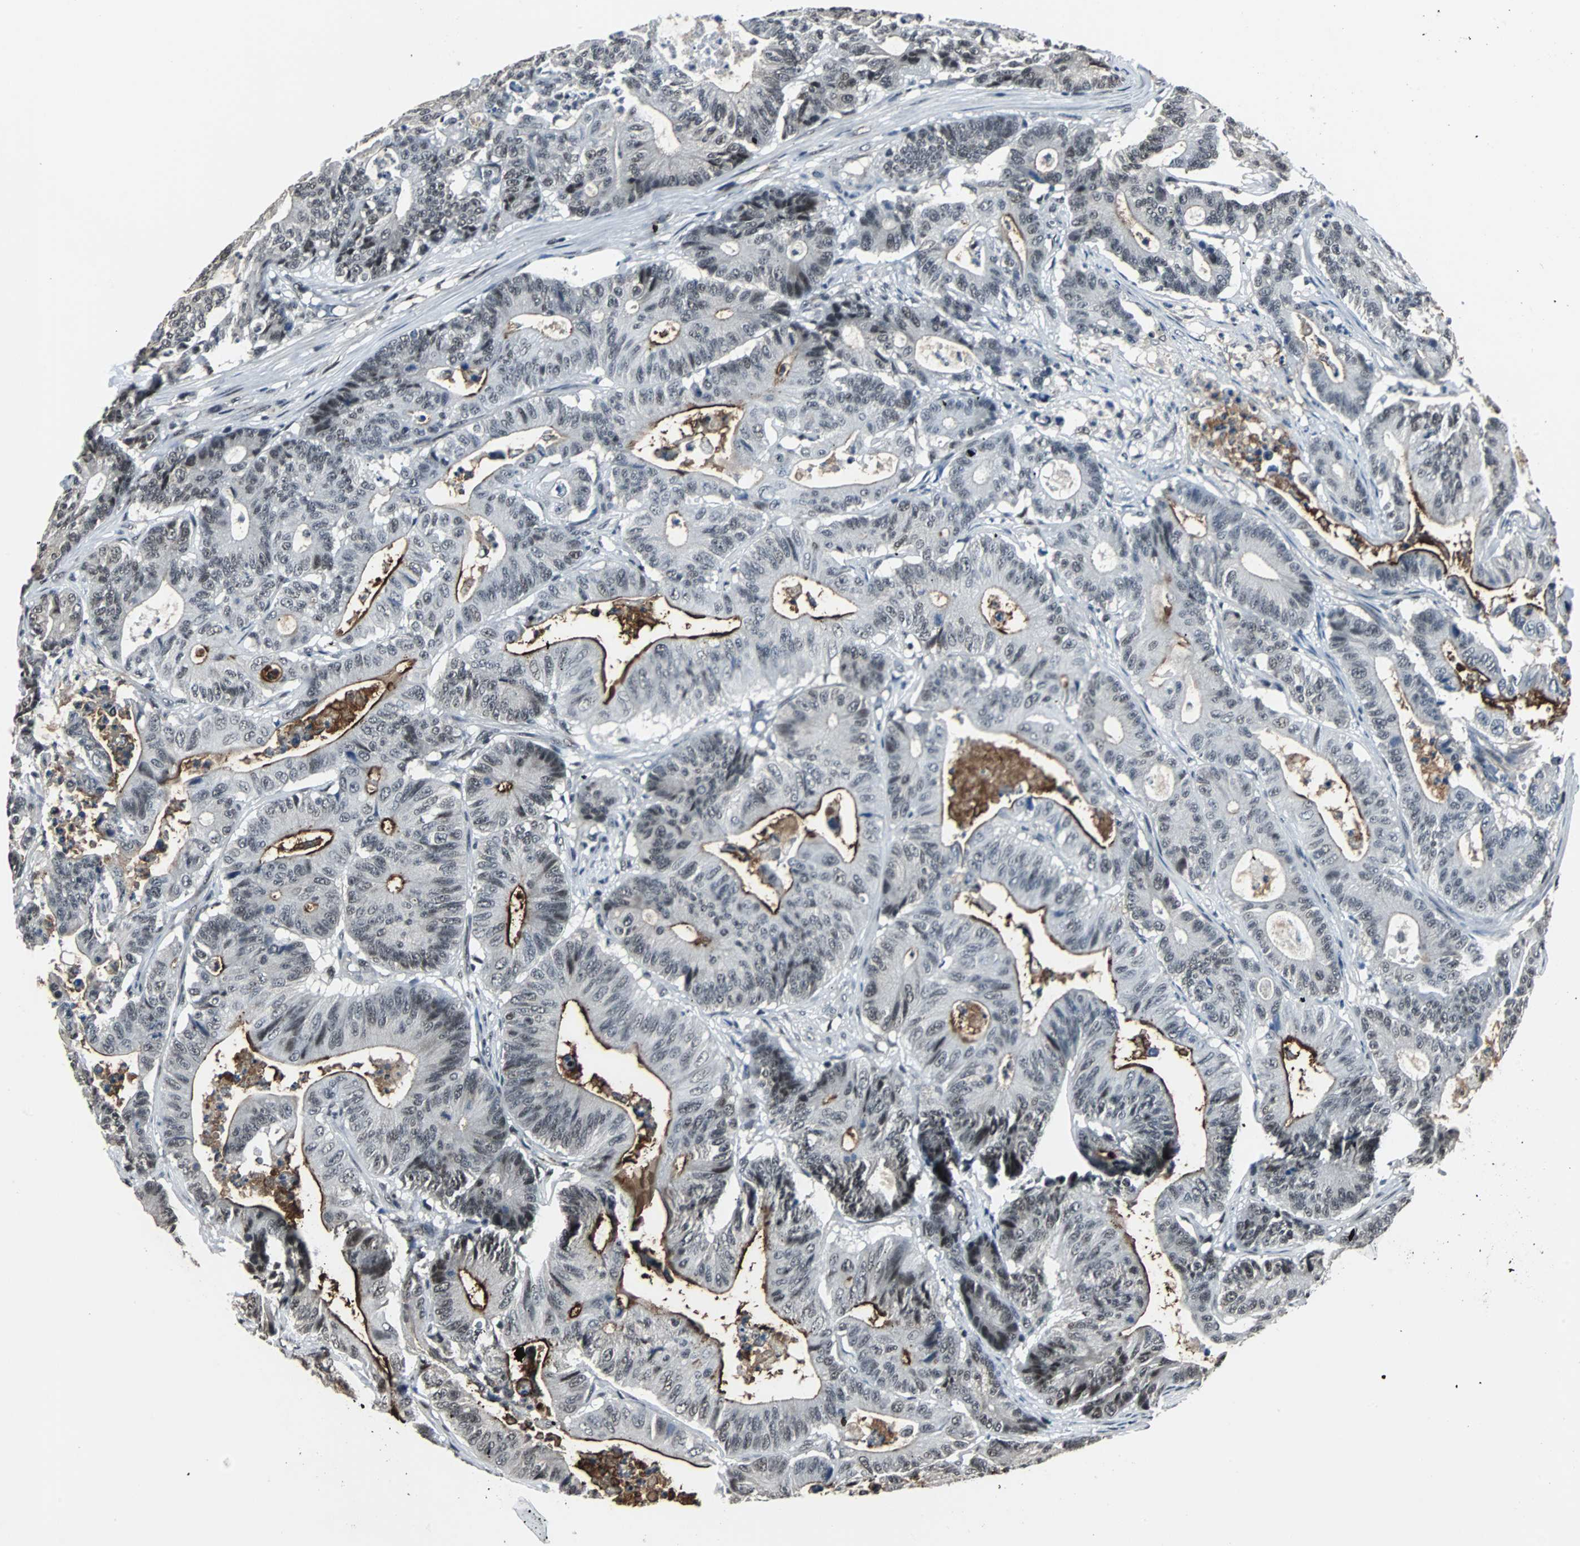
{"staining": {"intensity": "strong", "quantity": "<25%", "location": "cytoplasmic/membranous"}, "tissue": "colorectal cancer", "cell_type": "Tumor cells", "image_type": "cancer", "snomed": [{"axis": "morphology", "description": "Adenocarcinoma, NOS"}, {"axis": "topography", "description": "Colon"}], "caption": "Protein analysis of colorectal cancer (adenocarcinoma) tissue shows strong cytoplasmic/membranous expression in approximately <25% of tumor cells.", "gene": "MKX", "patient": {"sex": "female", "age": 84}}